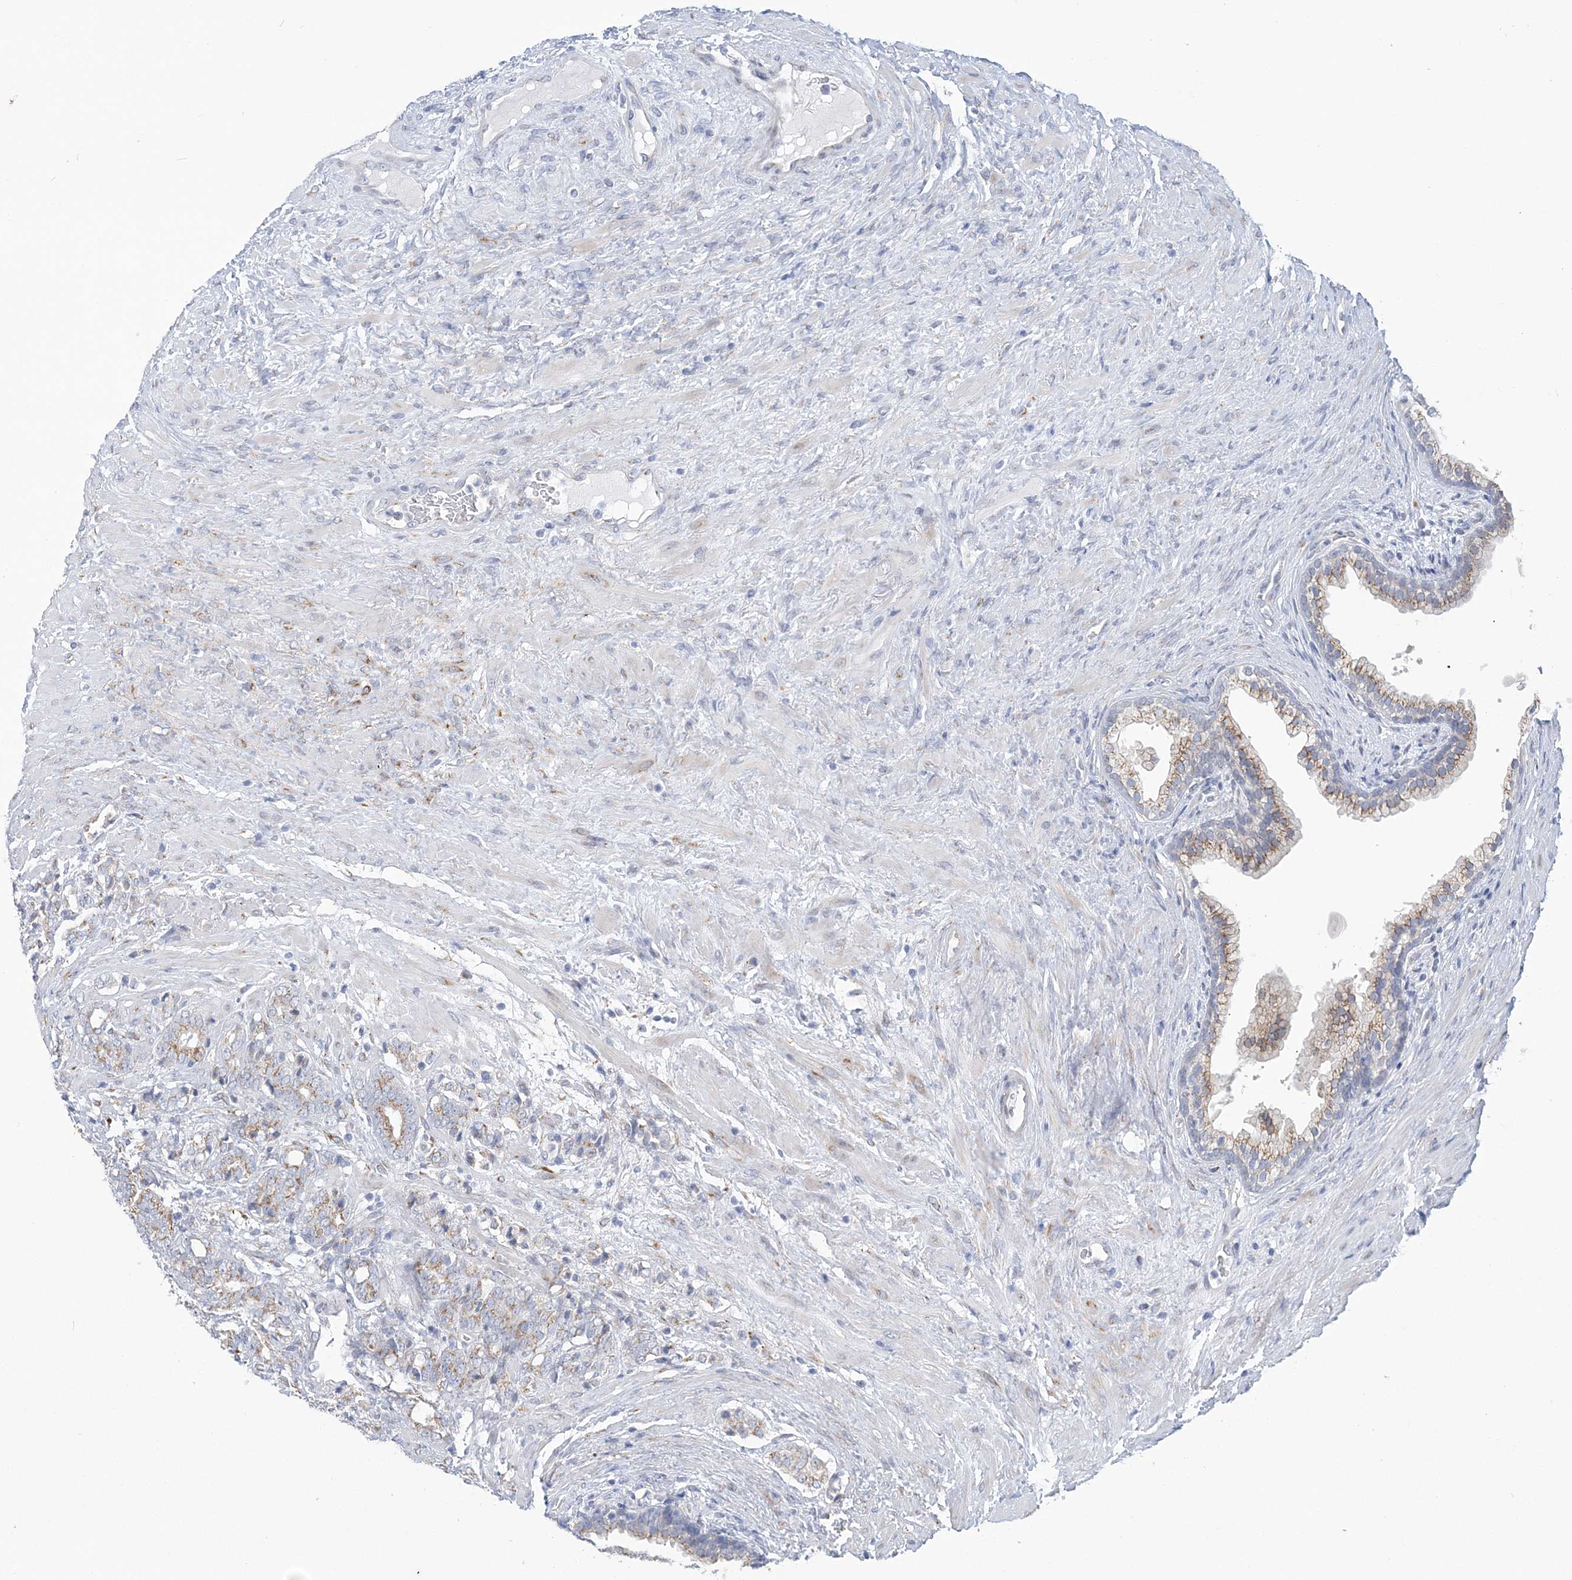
{"staining": {"intensity": "moderate", "quantity": "25%-75%", "location": "cytoplasmic/membranous"}, "tissue": "prostate cancer", "cell_type": "Tumor cells", "image_type": "cancer", "snomed": [{"axis": "morphology", "description": "Adenocarcinoma, High grade"}, {"axis": "topography", "description": "Prostate"}], "caption": "The image shows immunohistochemical staining of prostate high-grade adenocarcinoma. There is moderate cytoplasmic/membranous positivity is present in about 25%-75% of tumor cells.", "gene": "PLEKHG4B", "patient": {"sex": "male", "age": 57}}